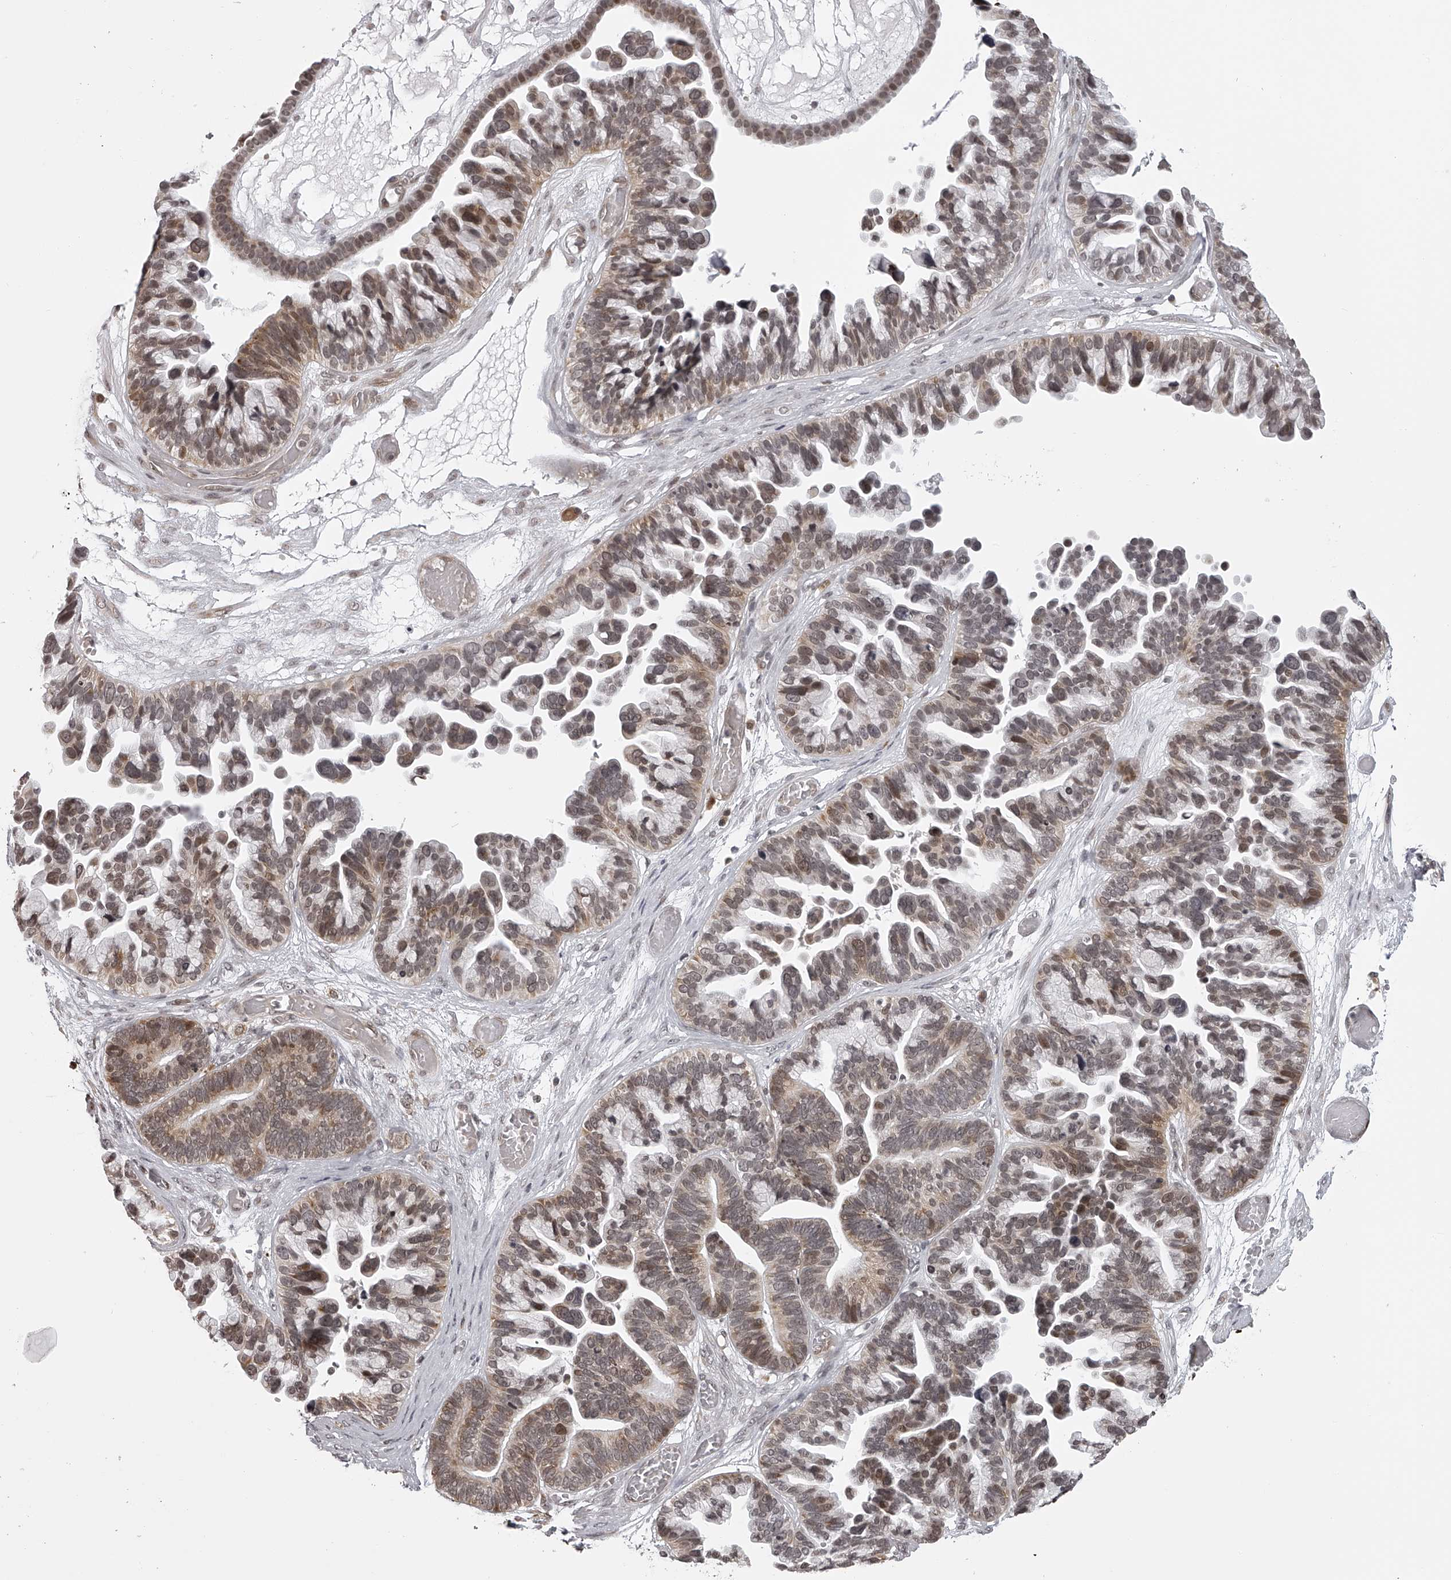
{"staining": {"intensity": "weak", "quantity": ">75%", "location": "cytoplasmic/membranous,nuclear"}, "tissue": "ovarian cancer", "cell_type": "Tumor cells", "image_type": "cancer", "snomed": [{"axis": "morphology", "description": "Cystadenocarcinoma, serous, NOS"}, {"axis": "topography", "description": "Ovary"}], "caption": "Serous cystadenocarcinoma (ovarian) stained for a protein (brown) reveals weak cytoplasmic/membranous and nuclear positive expression in about >75% of tumor cells.", "gene": "ODF2L", "patient": {"sex": "female", "age": 56}}